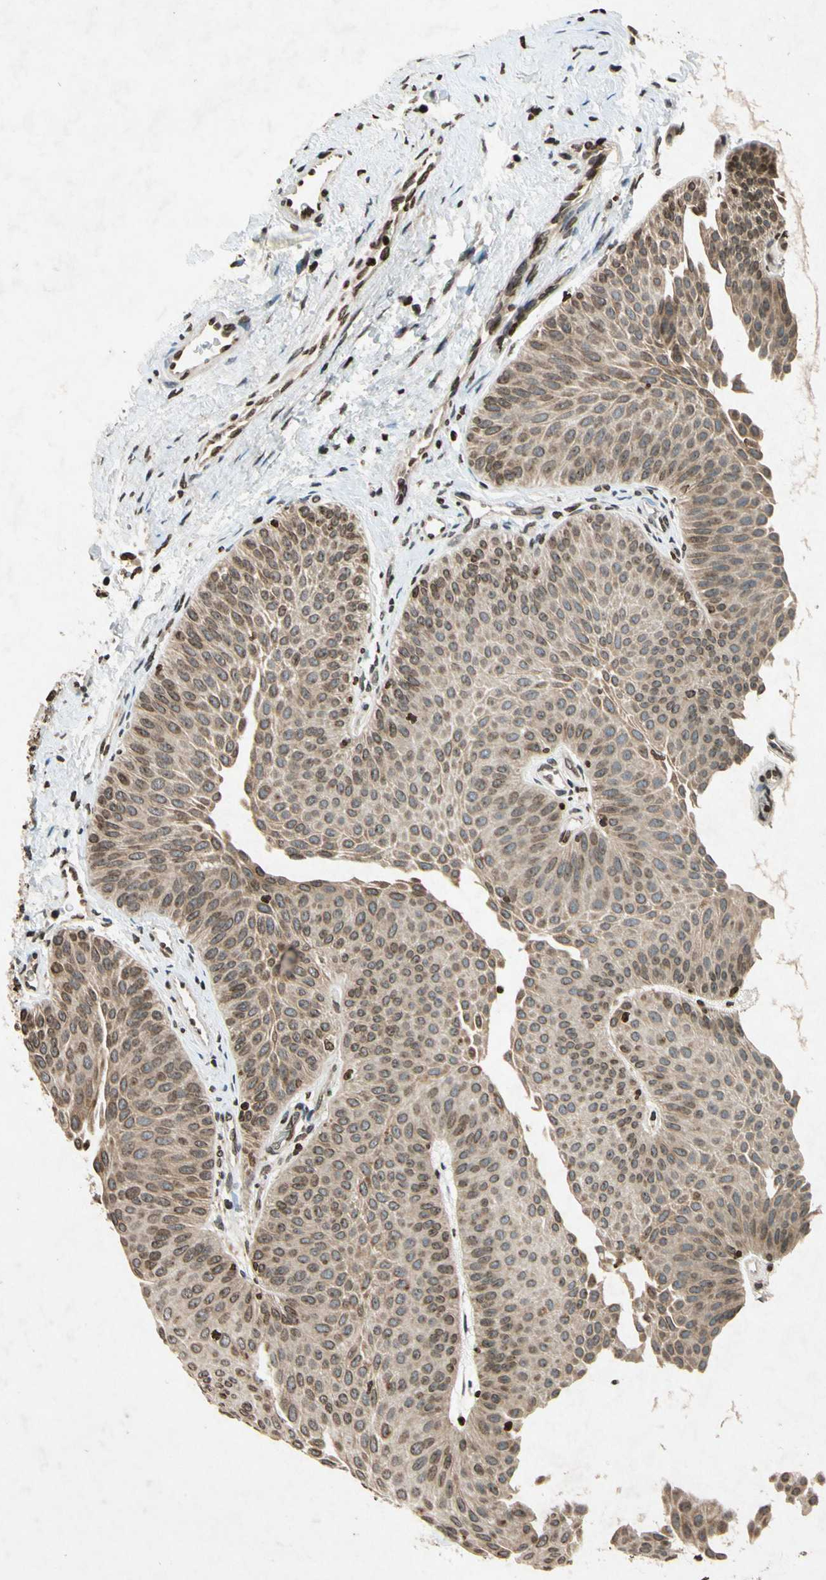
{"staining": {"intensity": "moderate", "quantity": ">75%", "location": "nuclear"}, "tissue": "urothelial cancer", "cell_type": "Tumor cells", "image_type": "cancer", "snomed": [{"axis": "morphology", "description": "Urothelial carcinoma, Low grade"}, {"axis": "topography", "description": "Urinary bladder"}], "caption": "Immunohistochemistry (IHC) of urothelial carcinoma (low-grade) shows medium levels of moderate nuclear staining in about >75% of tumor cells.", "gene": "HOXB3", "patient": {"sex": "female", "age": 60}}